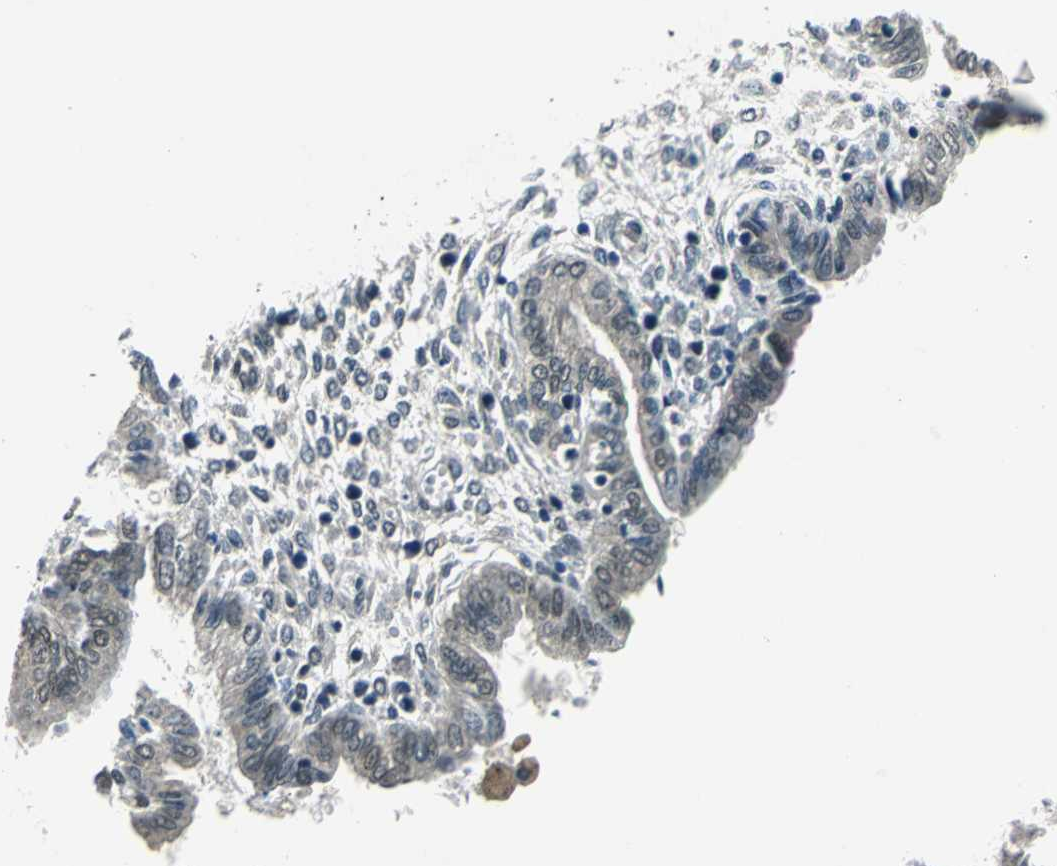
{"staining": {"intensity": "strong", "quantity": "25%-75%", "location": "nuclear"}, "tissue": "endometrium", "cell_type": "Cells in endometrial stroma", "image_type": "normal", "snomed": [{"axis": "morphology", "description": "Normal tissue, NOS"}, {"axis": "topography", "description": "Endometrium"}], "caption": "A histopathology image showing strong nuclear positivity in approximately 25%-75% of cells in endometrial stroma in normal endometrium, as visualized by brown immunohistochemical staining.", "gene": "RBM14", "patient": {"sex": "female", "age": 33}}